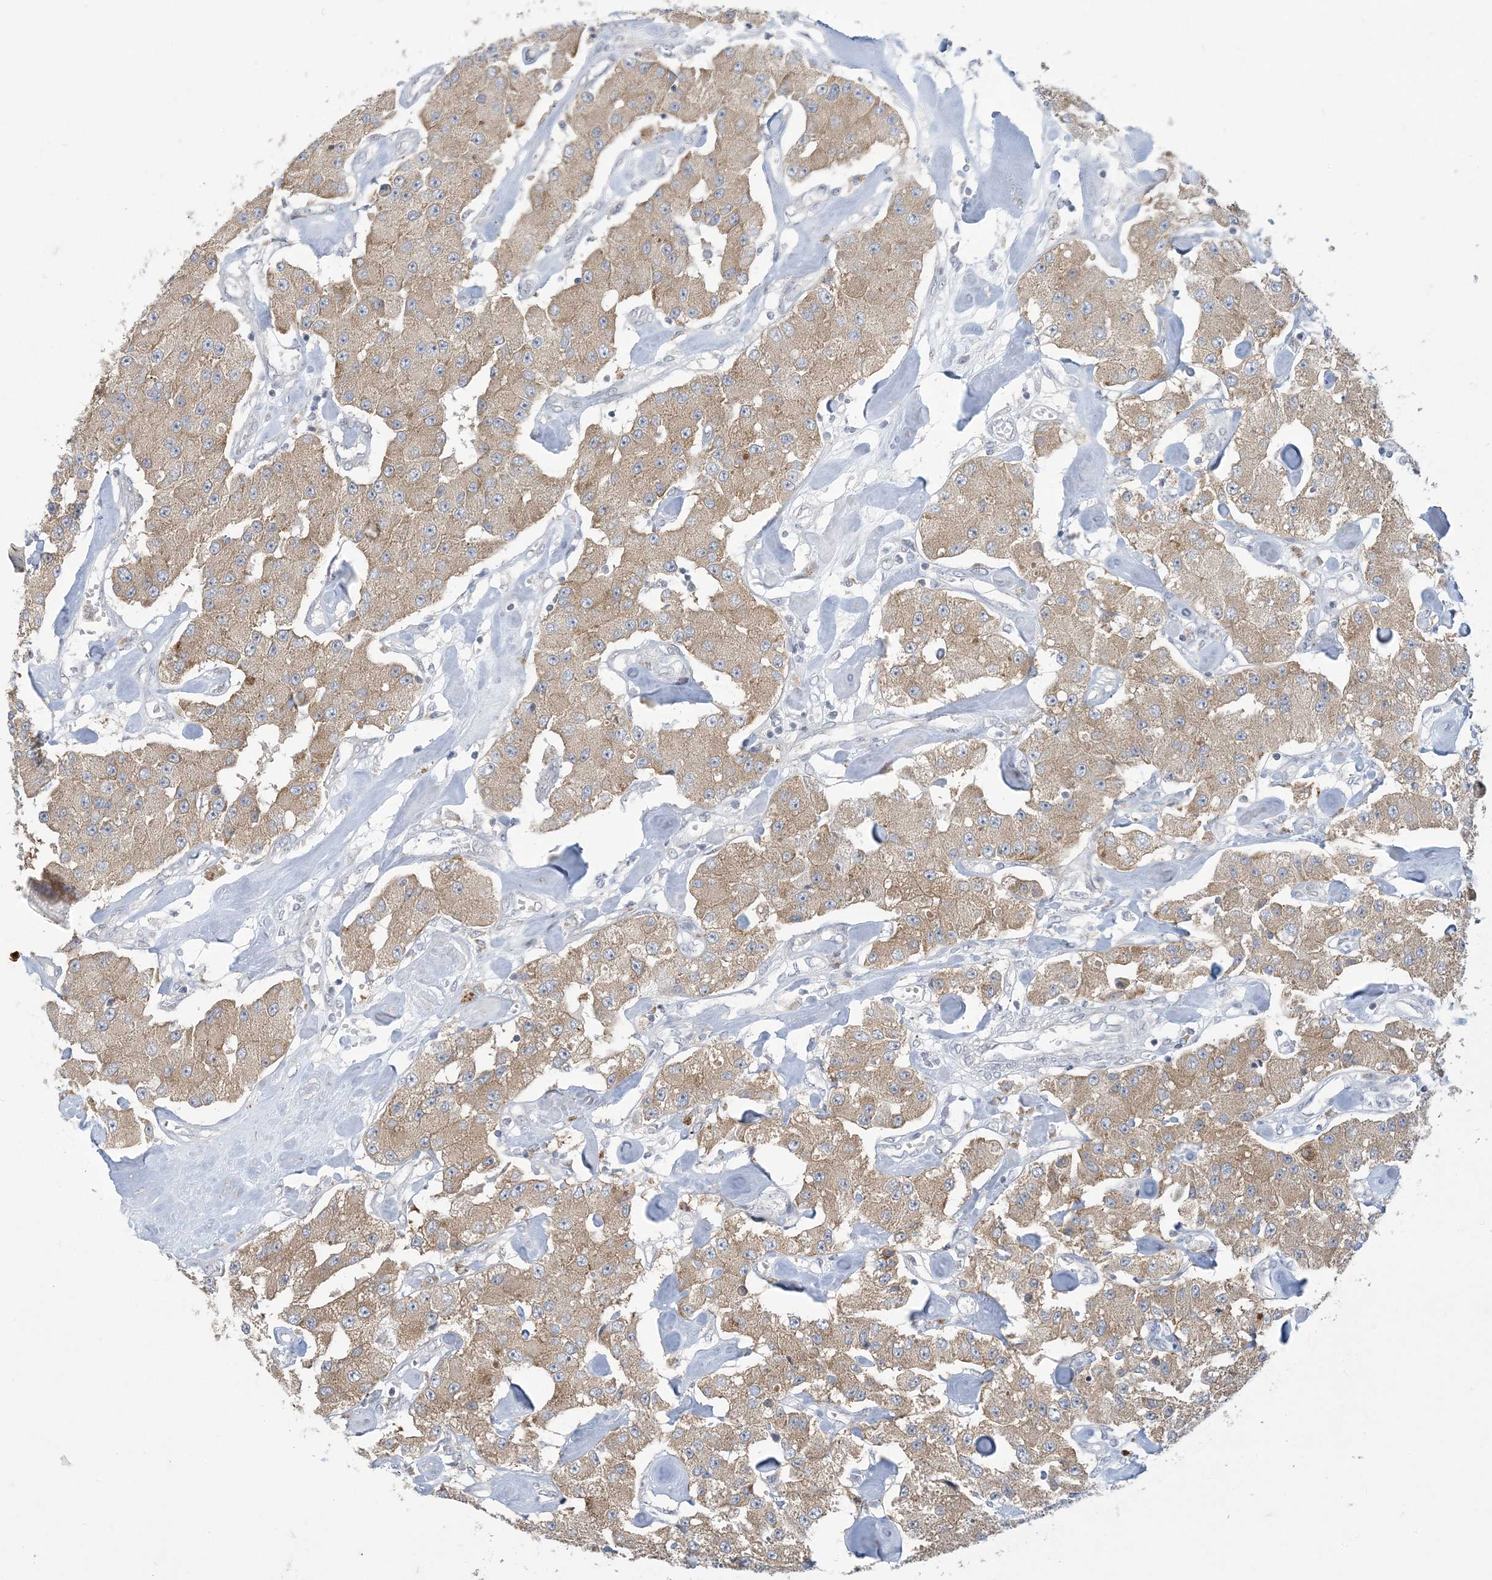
{"staining": {"intensity": "moderate", "quantity": ">75%", "location": "cytoplasmic/membranous"}, "tissue": "carcinoid", "cell_type": "Tumor cells", "image_type": "cancer", "snomed": [{"axis": "morphology", "description": "Carcinoid, malignant, NOS"}, {"axis": "topography", "description": "Pancreas"}], "caption": "The micrograph displays staining of malignant carcinoid, revealing moderate cytoplasmic/membranous protein staining (brown color) within tumor cells.", "gene": "KIF3A", "patient": {"sex": "male", "age": 41}}